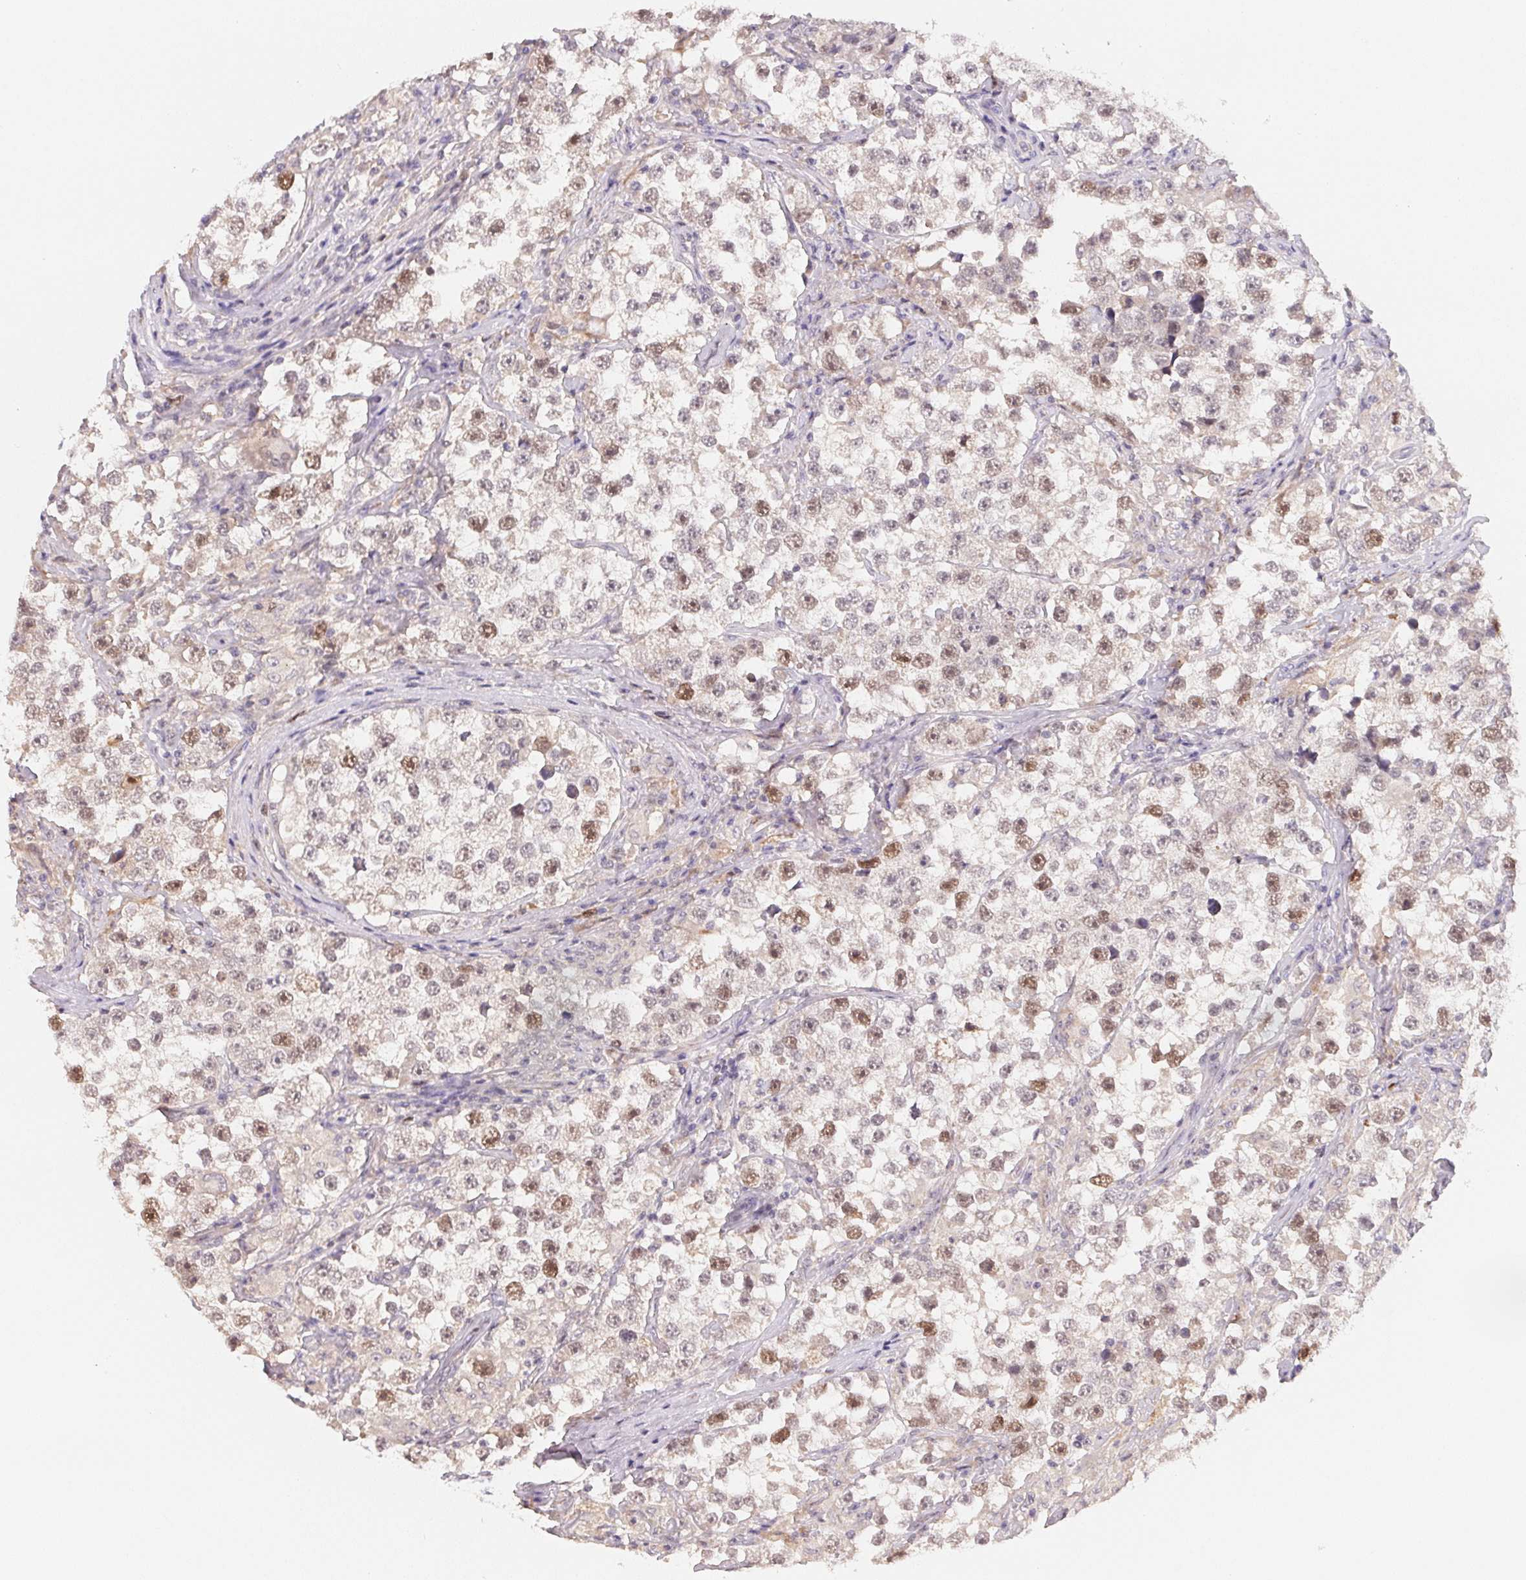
{"staining": {"intensity": "moderate", "quantity": "<25%", "location": "nuclear"}, "tissue": "testis cancer", "cell_type": "Tumor cells", "image_type": "cancer", "snomed": [{"axis": "morphology", "description": "Seminoma, NOS"}, {"axis": "topography", "description": "Testis"}], "caption": "The histopathology image exhibits staining of testis seminoma, revealing moderate nuclear protein expression (brown color) within tumor cells. Using DAB (brown) and hematoxylin (blue) stains, captured at high magnification using brightfield microscopy.", "gene": "KIFC1", "patient": {"sex": "male", "age": 46}}